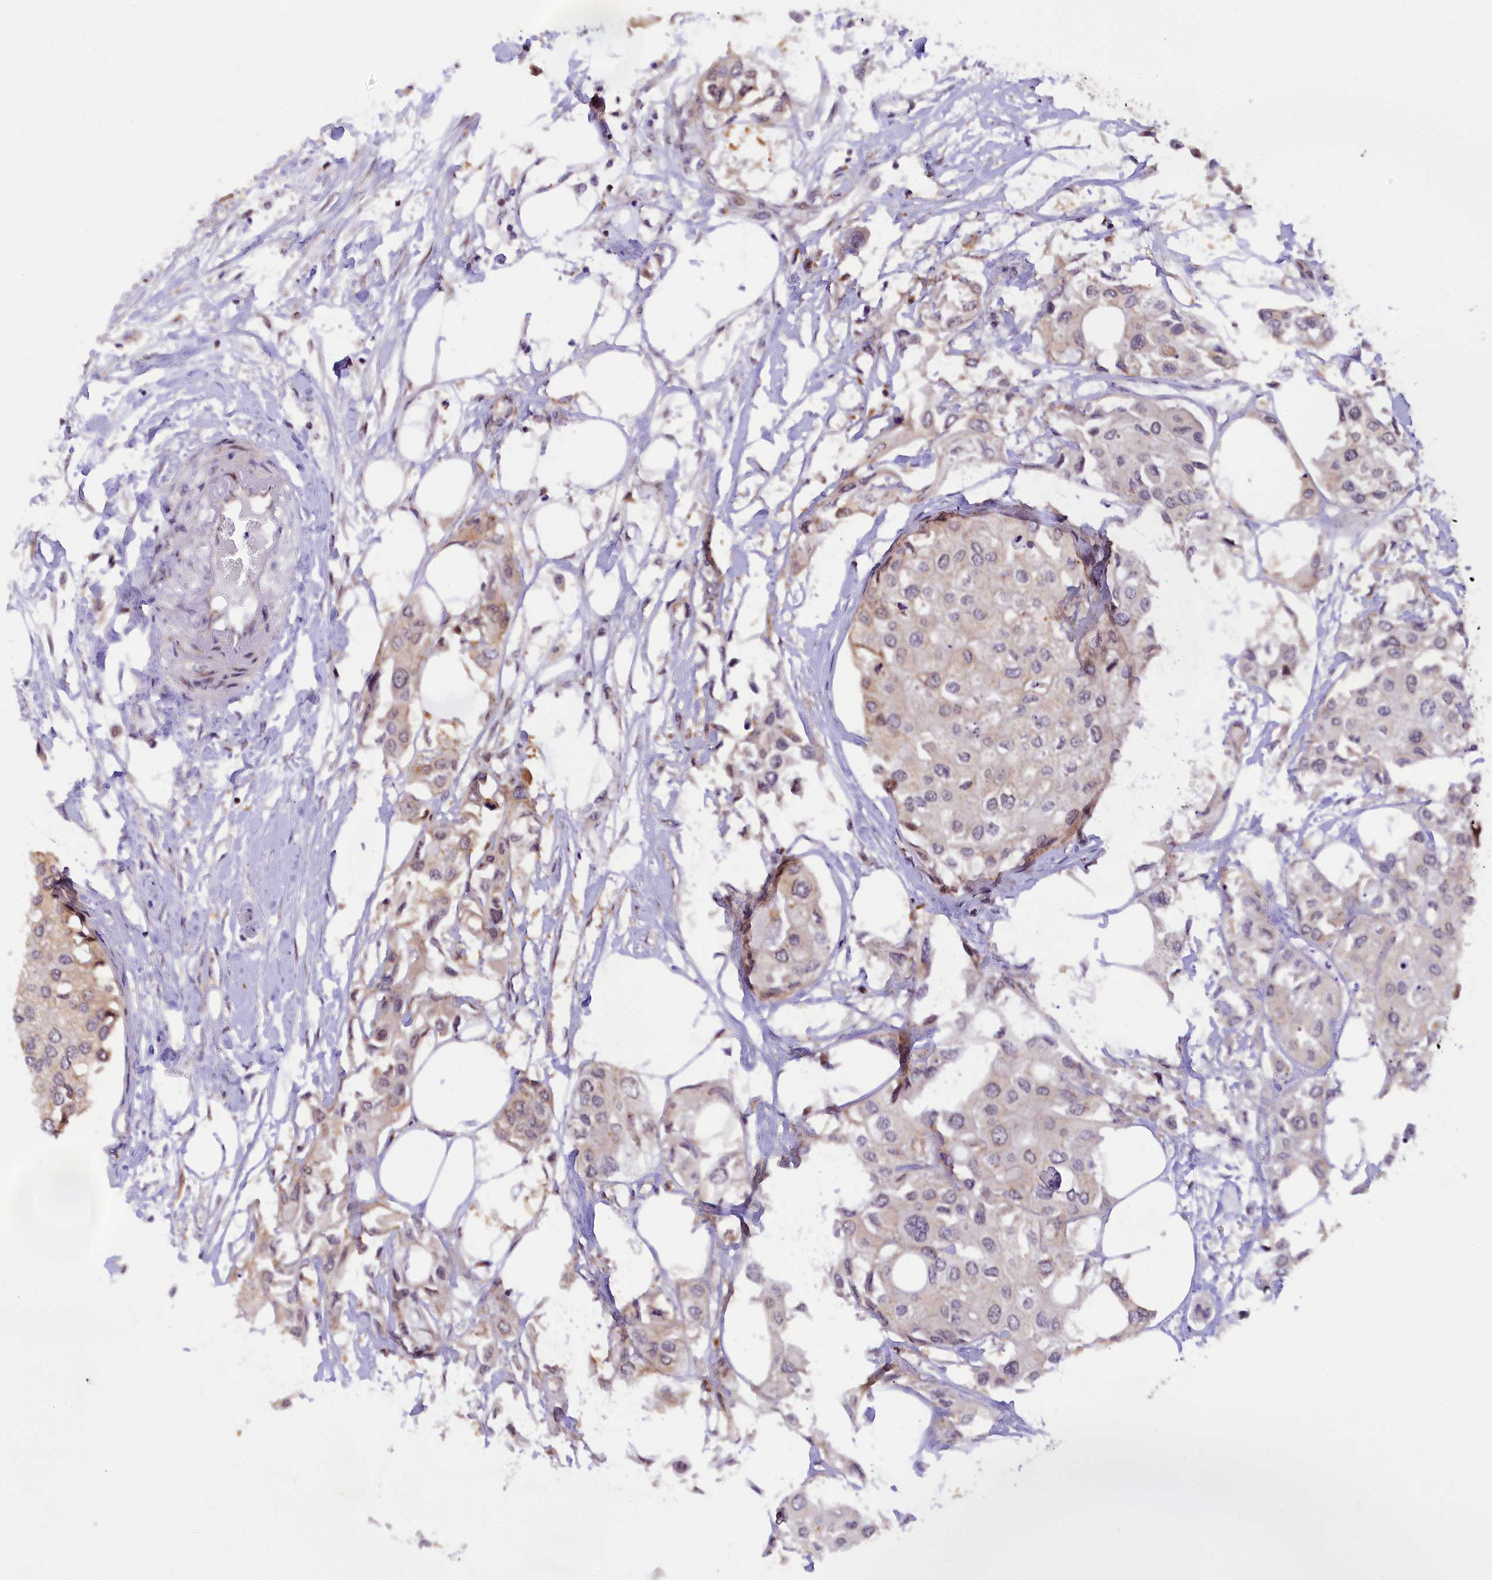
{"staining": {"intensity": "weak", "quantity": "<25%", "location": "cytoplasmic/membranous"}, "tissue": "urothelial cancer", "cell_type": "Tumor cells", "image_type": "cancer", "snomed": [{"axis": "morphology", "description": "Urothelial carcinoma, High grade"}, {"axis": "topography", "description": "Urinary bladder"}], "caption": "Protein analysis of high-grade urothelial carcinoma displays no significant staining in tumor cells.", "gene": "SAMD4A", "patient": {"sex": "male", "age": 64}}